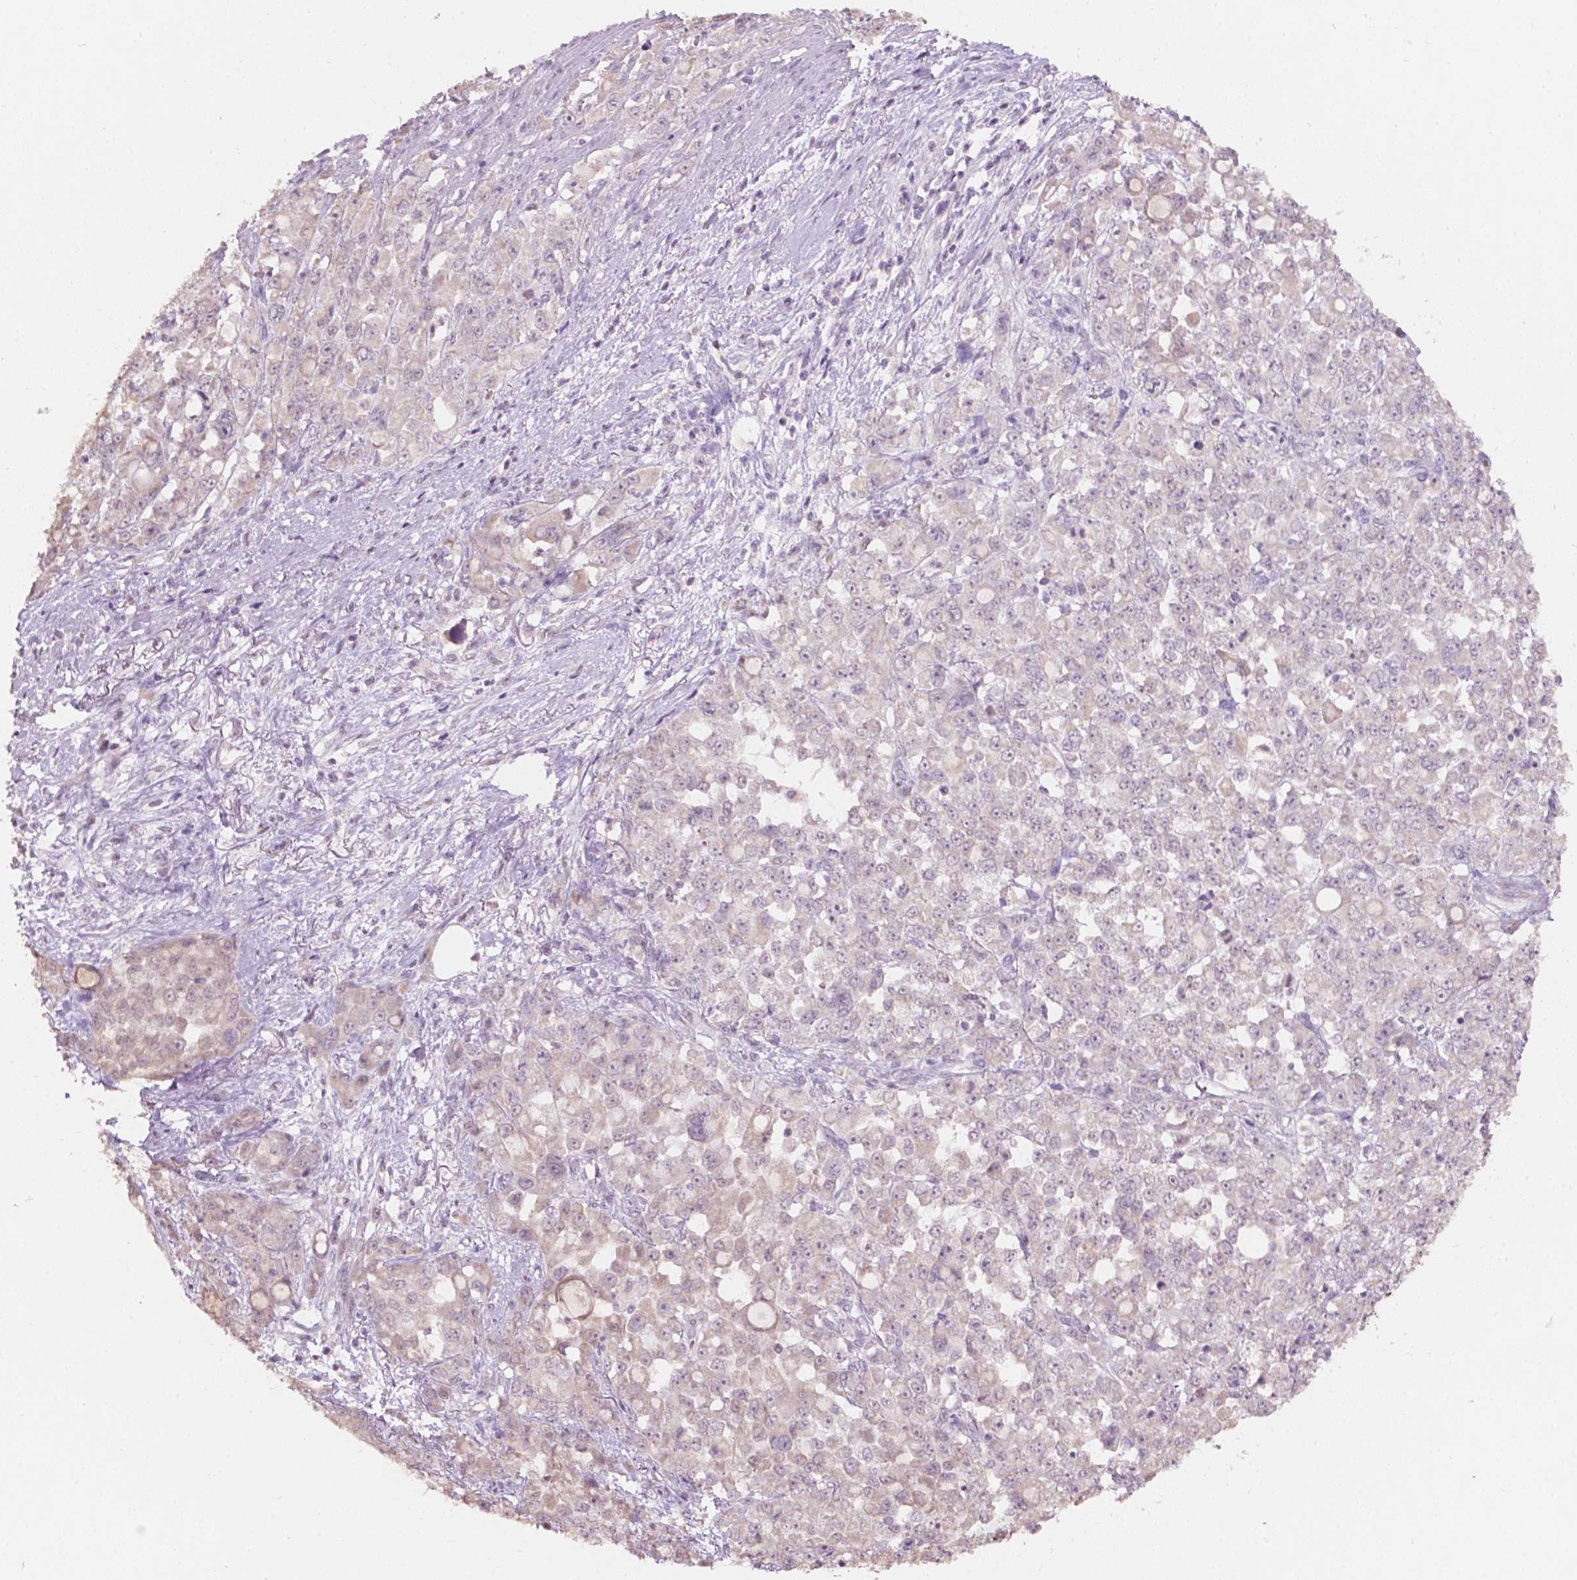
{"staining": {"intensity": "negative", "quantity": "none", "location": "none"}, "tissue": "stomach cancer", "cell_type": "Tumor cells", "image_type": "cancer", "snomed": [{"axis": "morphology", "description": "Adenocarcinoma, NOS"}, {"axis": "topography", "description": "Stomach"}], "caption": "The image shows no staining of tumor cells in stomach cancer.", "gene": "NOS1AP", "patient": {"sex": "female", "age": 76}}